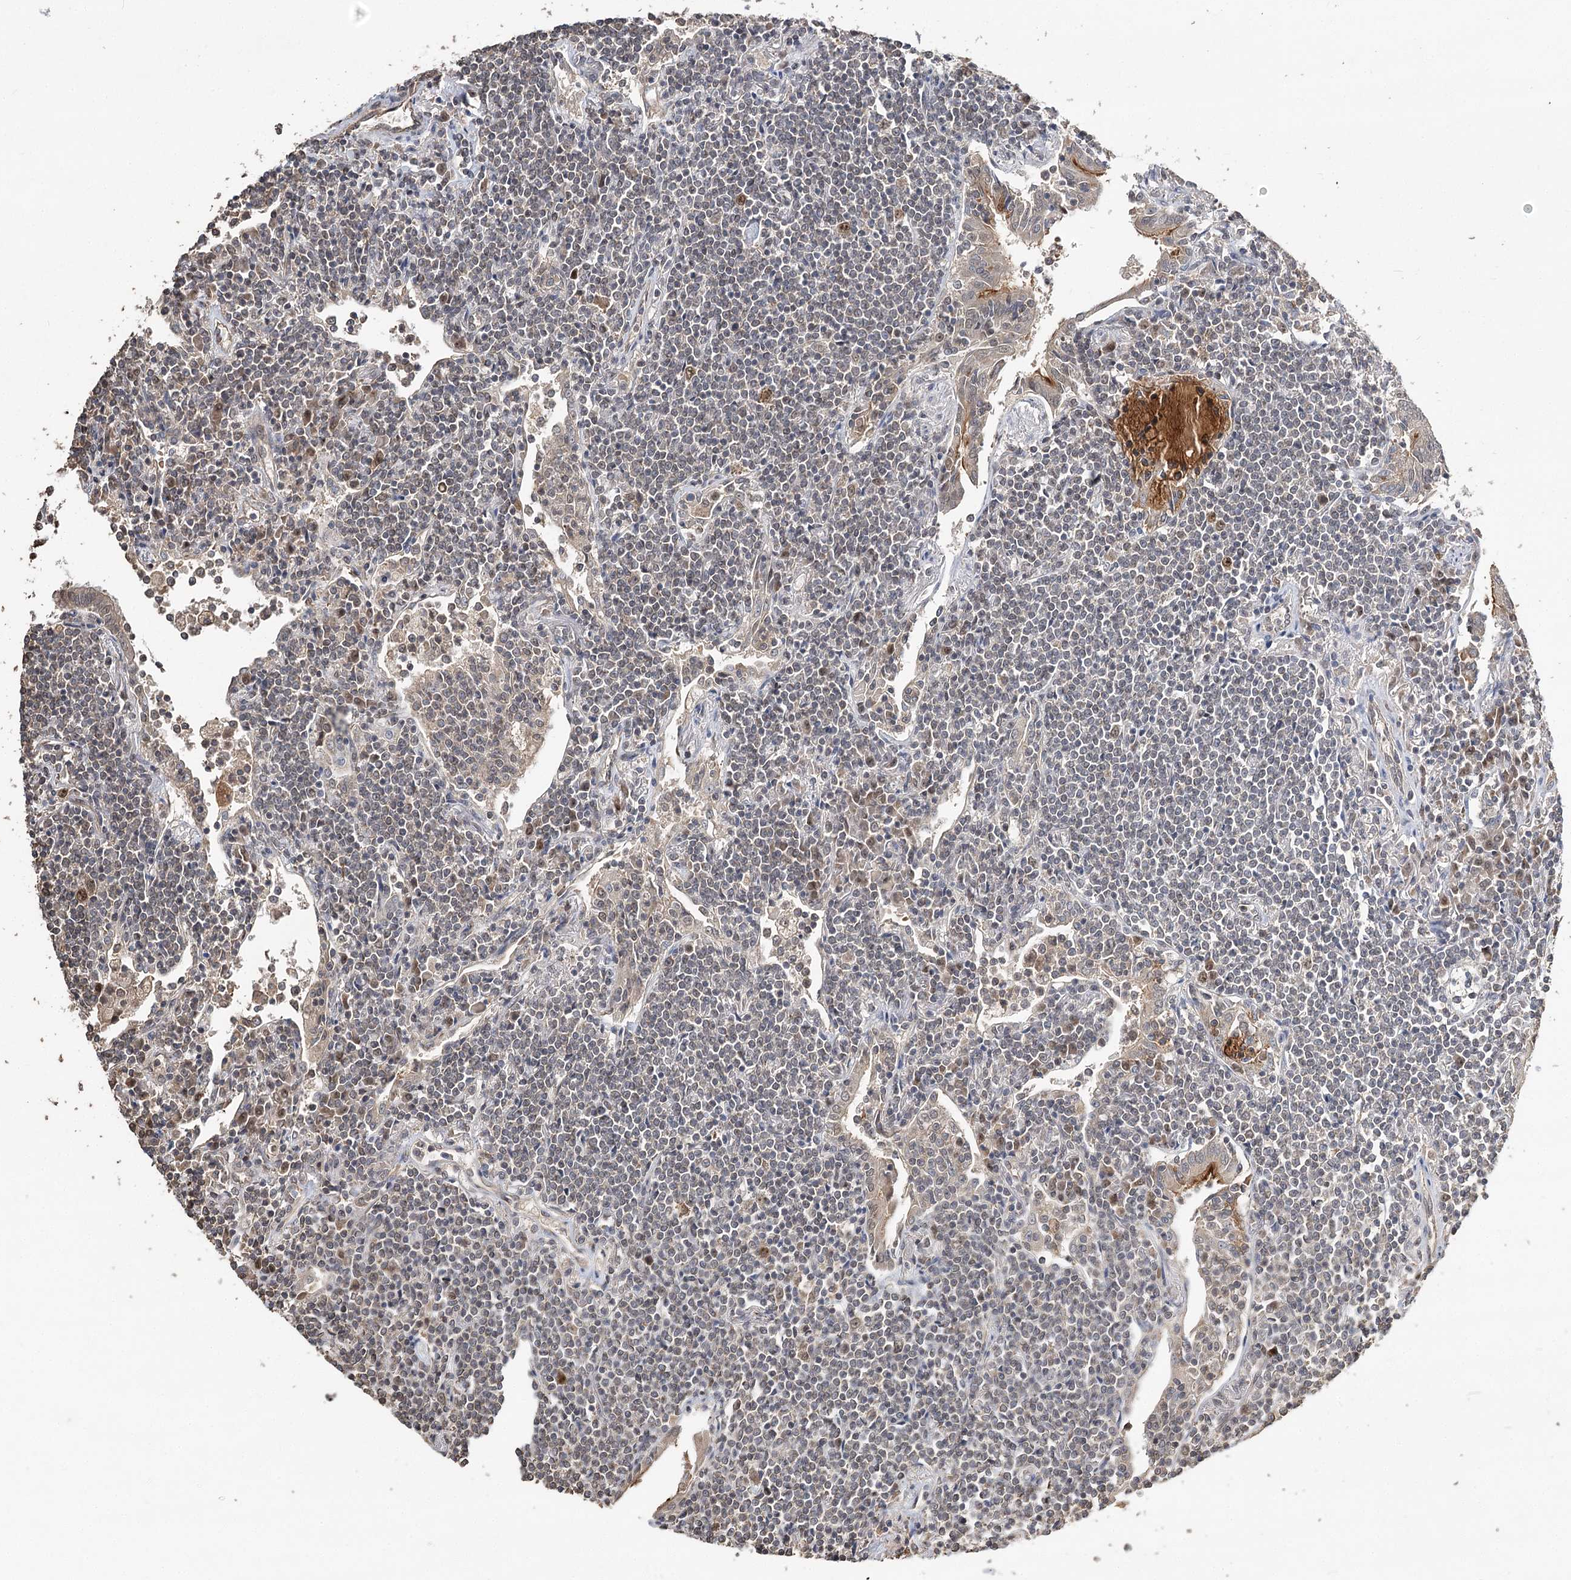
{"staining": {"intensity": "negative", "quantity": "none", "location": "none"}, "tissue": "lymphoma", "cell_type": "Tumor cells", "image_type": "cancer", "snomed": [{"axis": "morphology", "description": "Malignant lymphoma, non-Hodgkin's type, Low grade"}, {"axis": "topography", "description": "Lung"}], "caption": "Lymphoma stained for a protein using IHC displays no staining tumor cells.", "gene": "NOPCHAP1", "patient": {"sex": "female", "age": 71}}